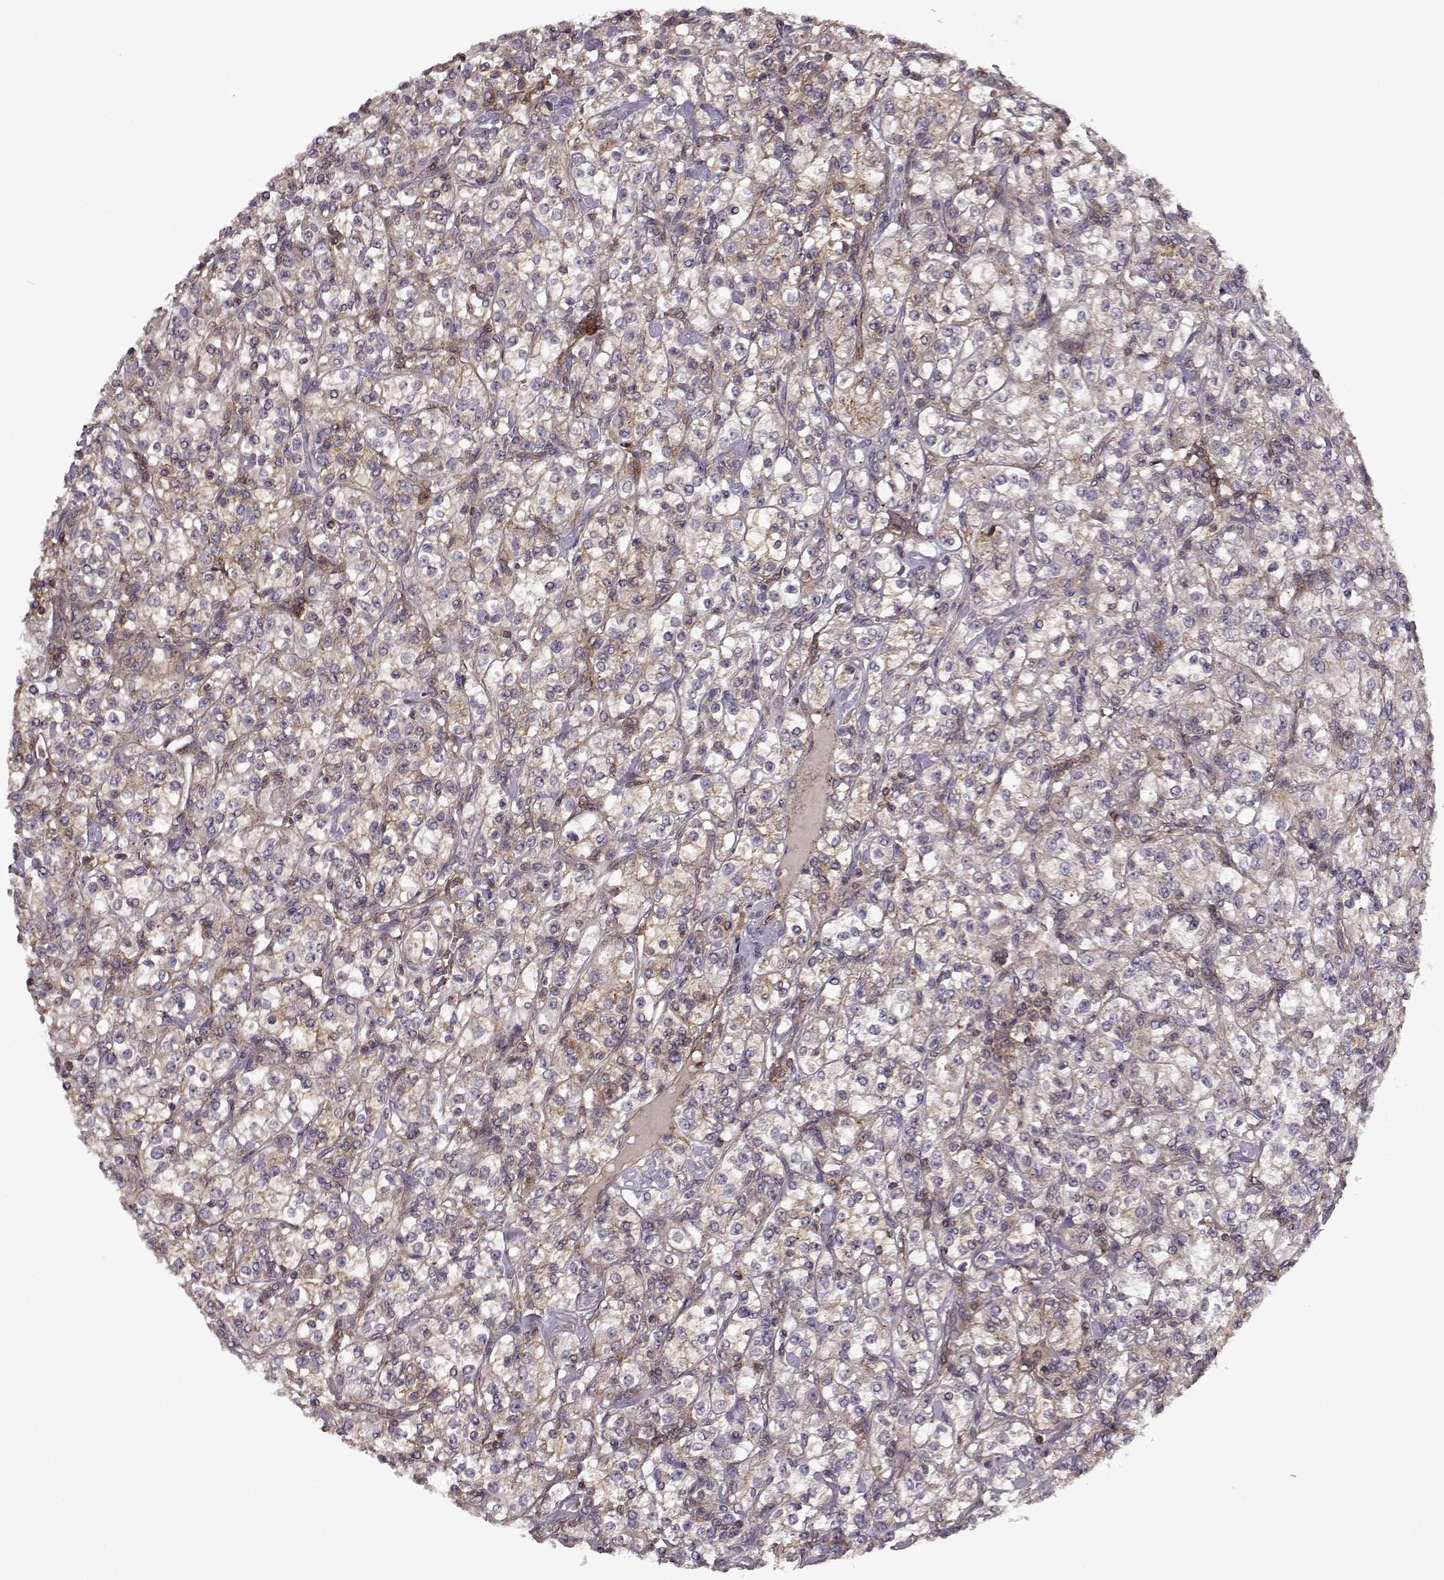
{"staining": {"intensity": "weak", "quantity": ">75%", "location": "cytoplasmic/membranous"}, "tissue": "renal cancer", "cell_type": "Tumor cells", "image_type": "cancer", "snomed": [{"axis": "morphology", "description": "Adenocarcinoma, NOS"}, {"axis": "topography", "description": "Kidney"}], "caption": "The immunohistochemical stain highlights weak cytoplasmic/membranous positivity in tumor cells of renal cancer tissue.", "gene": "IFRD2", "patient": {"sex": "male", "age": 77}}